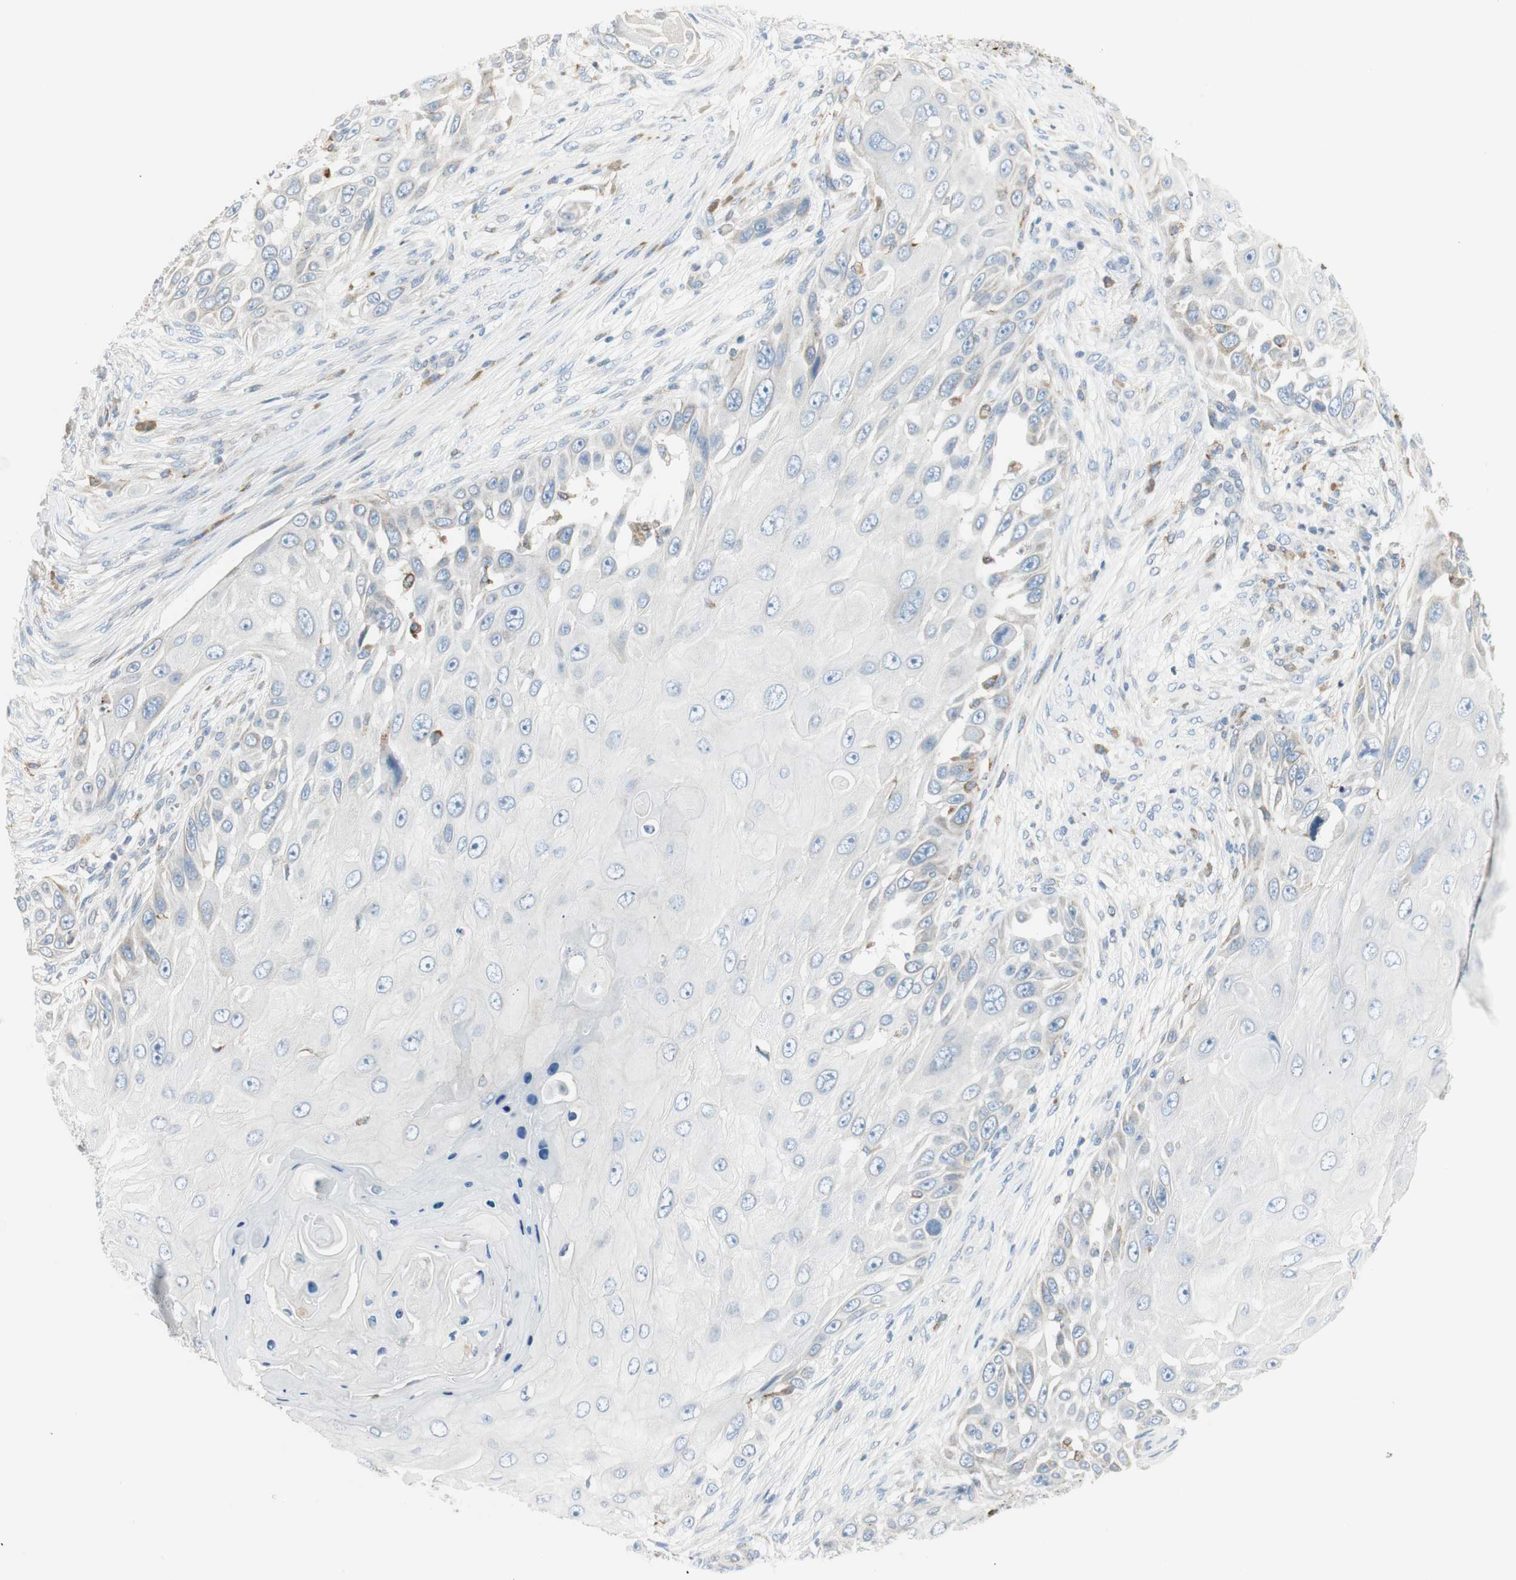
{"staining": {"intensity": "negative", "quantity": "none", "location": "none"}, "tissue": "skin cancer", "cell_type": "Tumor cells", "image_type": "cancer", "snomed": [{"axis": "morphology", "description": "Squamous cell carcinoma, NOS"}, {"axis": "topography", "description": "Skin"}], "caption": "Immunohistochemistry image of neoplastic tissue: human skin squamous cell carcinoma stained with DAB (3,3'-diaminobenzidine) exhibits no significant protein positivity in tumor cells.", "gene": "TNFSF11", "patient": {"sex": "female", "age": 44}}